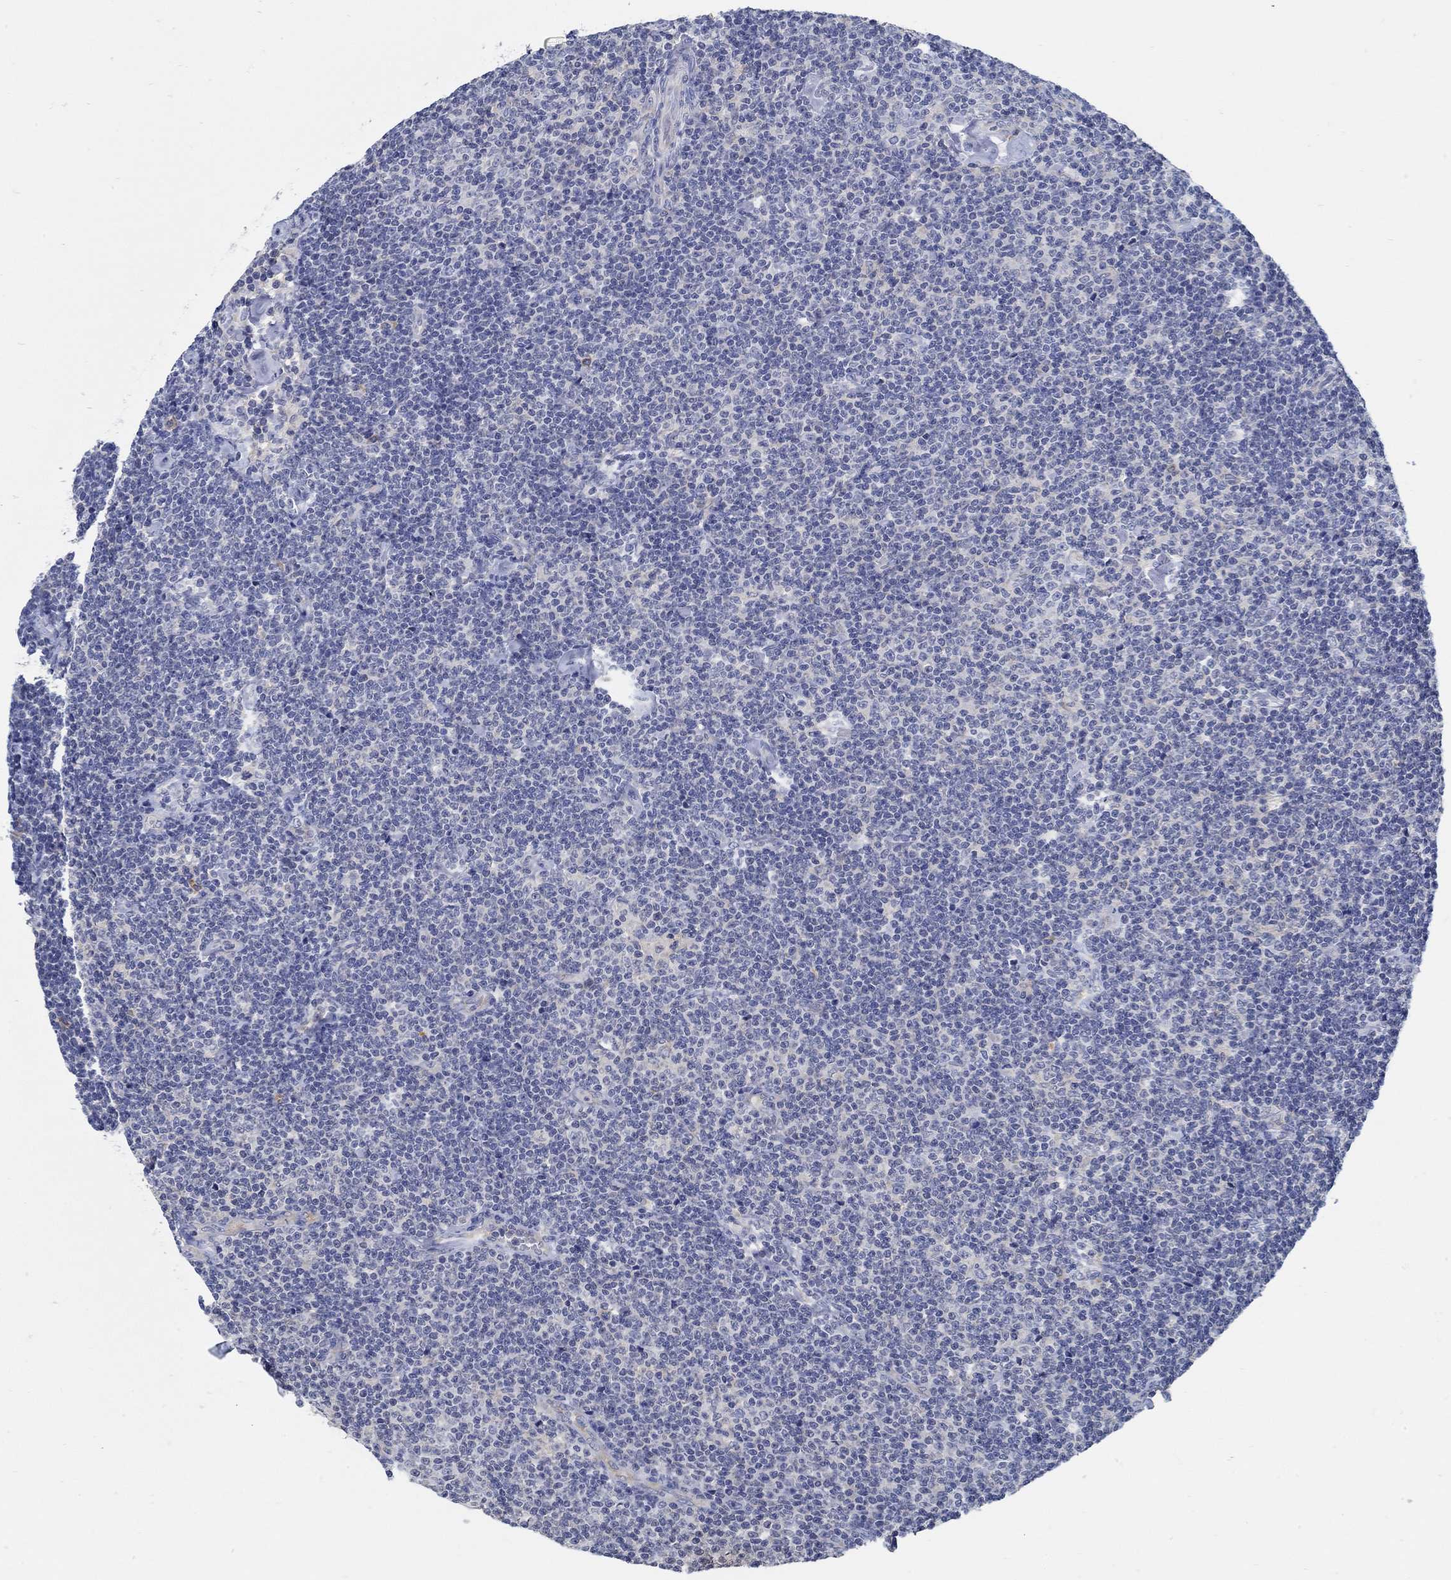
{"staining": {"intensity": "negative", "quantity": "none", "location": "none"}, "tissue": "lymphoma", "cell_type": "Tumor cells", "image_type": "cancer", "snomed": [{"axis": "morphology", "description": "Malignant lymphoma, non-Hodgkin's type, Low grade"}, {"axis": "topography", "description": "Lymph node"}], "caption": "Immunohistochemistry image of neoplastic tissue: malignant lymphoma, non-Hodgkin's type (low-grade) stained with DAB demonstrates no significant protein positivity in tumor cells.", "gene": "PCDH11X", "patient": {"sex": "male", "age": 81}}